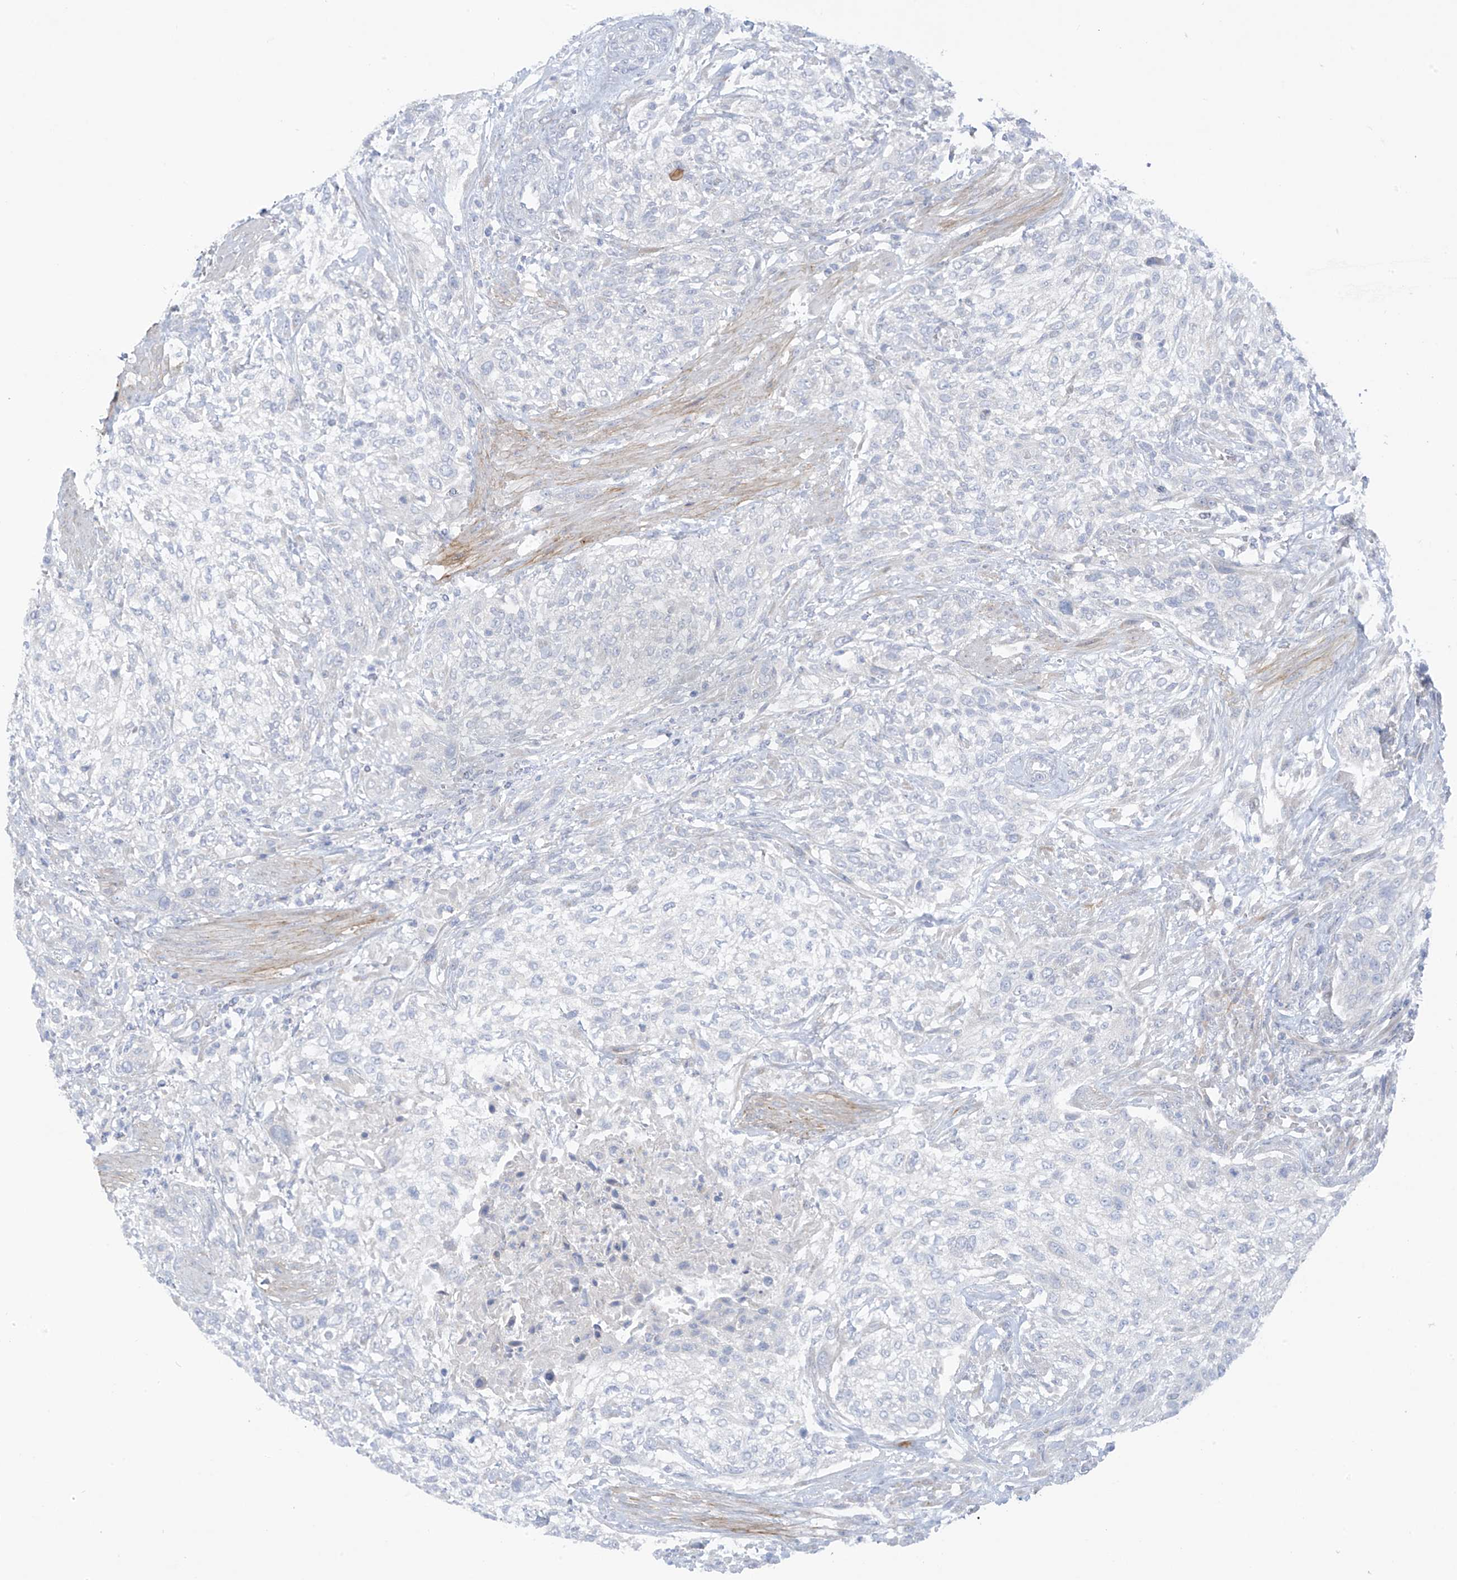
{"staining": {"intensity": "negative", "quantity": "none", "location": "none"}, "tissue": "urothelial cancer", "cell_type": "Tumor cells", "image_type": "cancer", "snomed": [{"axis": "morphology", "description": "Urothelial carcinoma, High grade"}, {"axis": "topography", "description": "Urinary bladder"}], "caption": "High magnification brightfield microscopy of high-grade urothelial carcinoma stained with DAB (brown) and counterstained with hematoxylin (blue): tumor cells show no significant positivity.", "gene": "TRMT2B", "patient": {"sex": "male", "age": 35}}